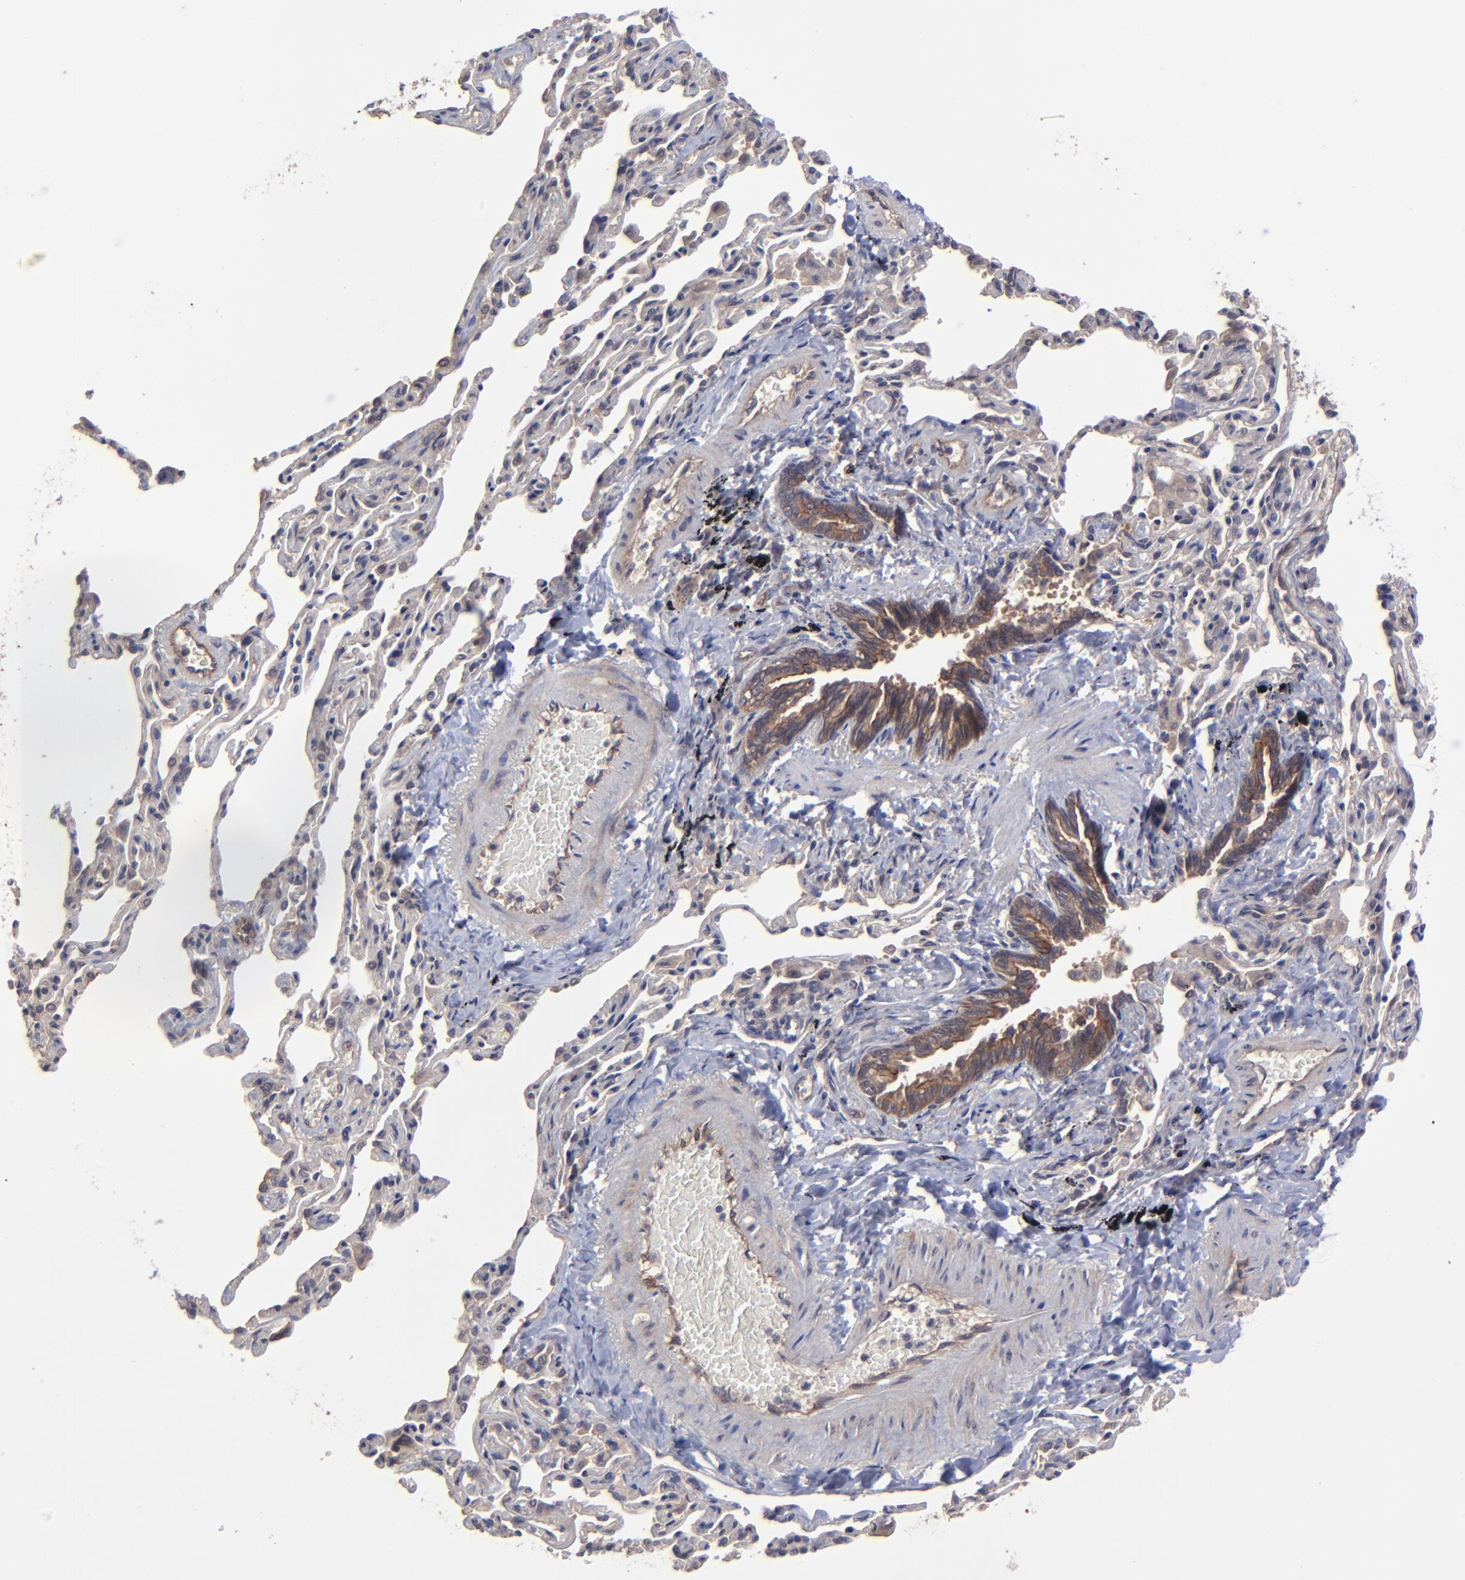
{"staining": {"intensity": "strong", "quantity": ">75%", "location": "cytoplasmic/membranous"}, "tissue": "bronchus", "cell_type": "Respiratory epithelial cells", "image_type": "normal", "snomed": [{"axis": "morphology", "description": "Normal tissue, NOS"}, {"axis": "topography", "description": "Cartilage tissue"}, {"axis": "topography", "description": "Bronchus"}, {"axis": "topography", "description": "Lung"}], "caption": "Immunohistochemistry staining of normal bronchus, which exhibits high levels of strong cytoplasmic/membranous expression in approximately >75% of respiratory epithelial cells indicating strong cytoplasmic/membranous protein staining. The staining was performed using DAB (3,3'-diaminobenzidine) (brown) for protein detection and nuclei were counterstained in hematoxylin (blue).", "gene": "ZNF780A", "patient": {"sex": "male", "age": 64}}